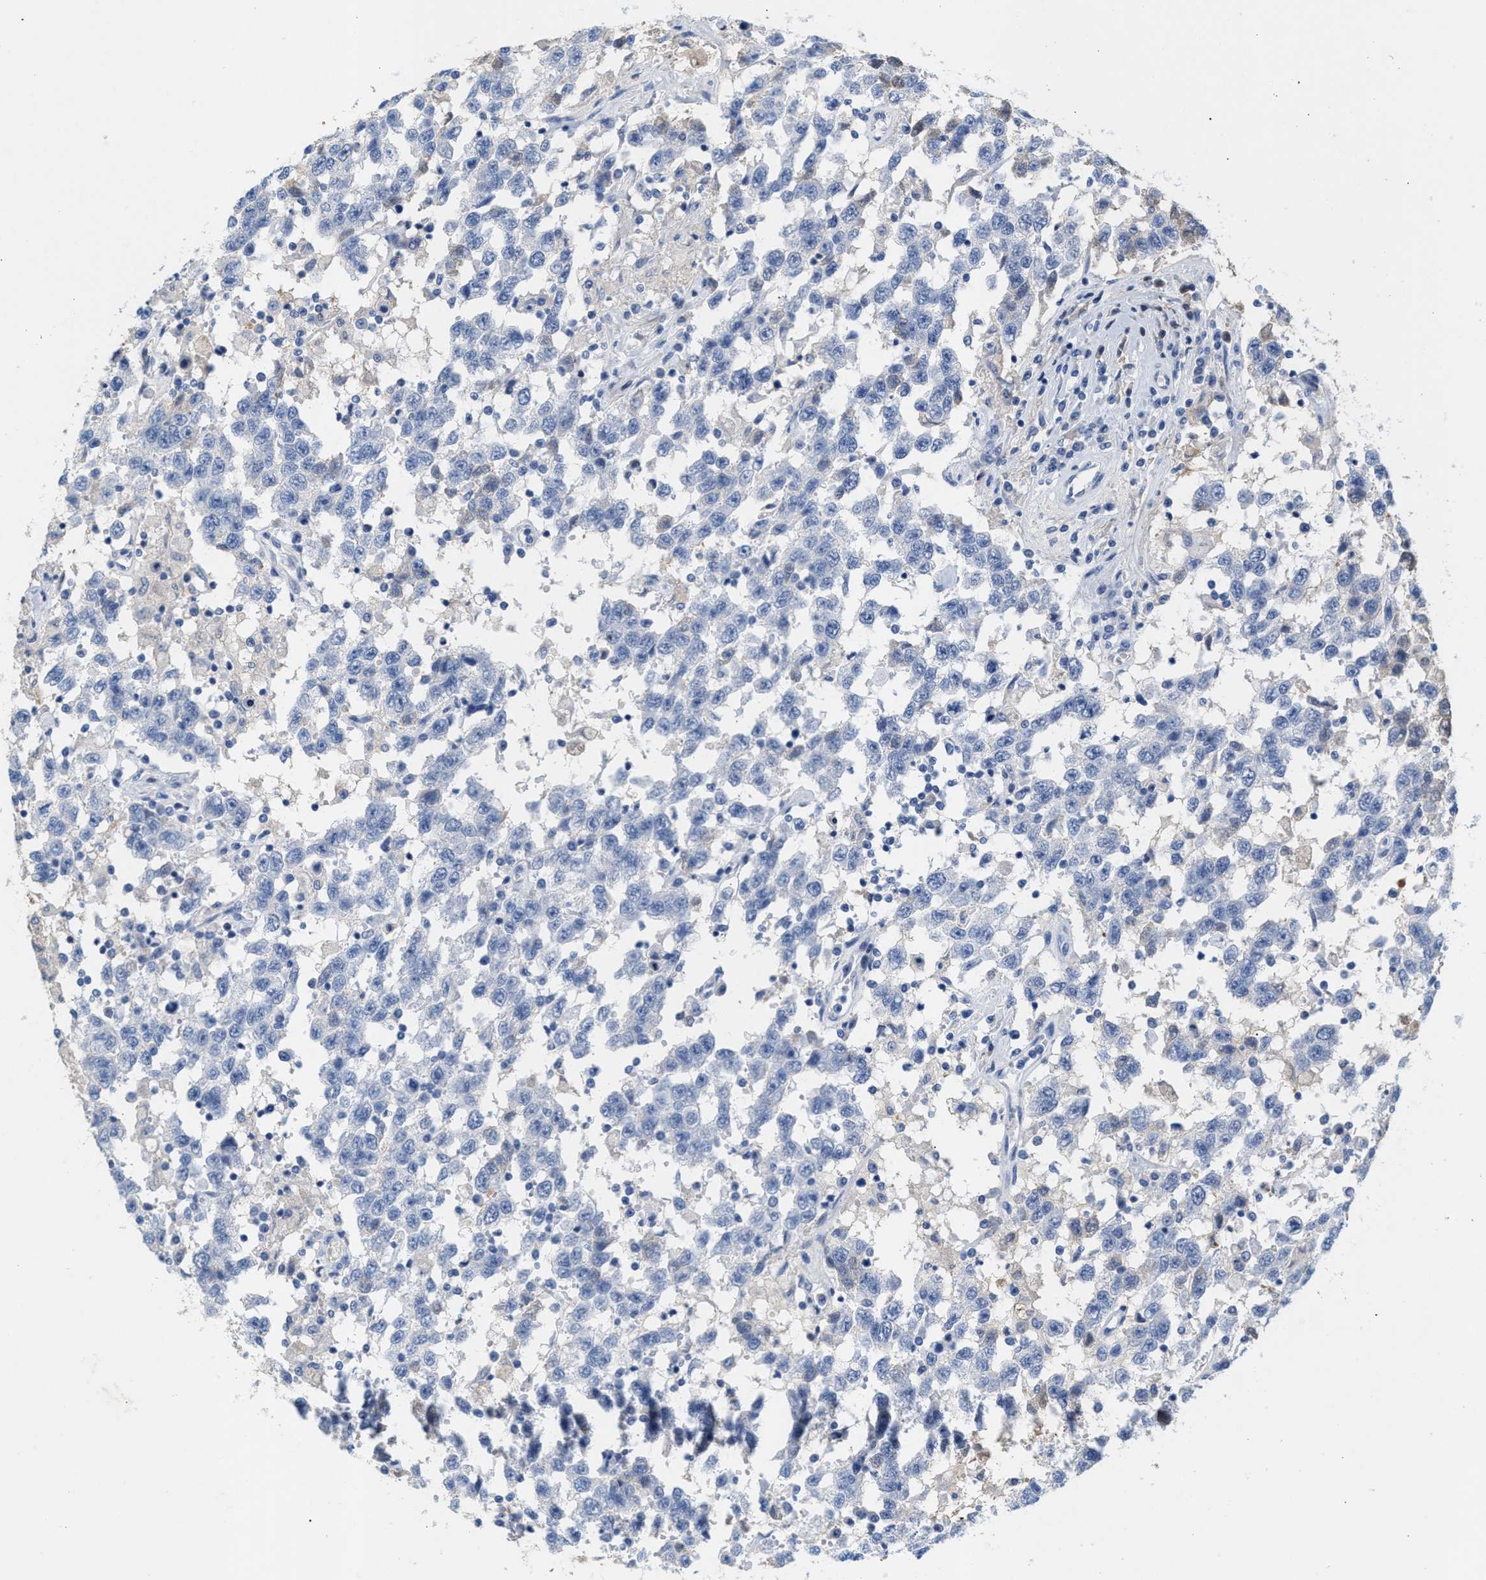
{"staining": {"intensity": "negative", "quantity": "none", "location": "none"}, "tissue": "testis cancer", "cell_type": "Tumor cells", "image_type": "cancer", "snomed": [{"axis": "morphology", "description": "Seminoma, NOS"}, {"axis": "topography", "description": "Testis"}], "caption": "Tumor cells are negative for brown protein staining in seminoma (testis).", "gene": "APOH", "patient": {"sex": "male", "age": 41}}